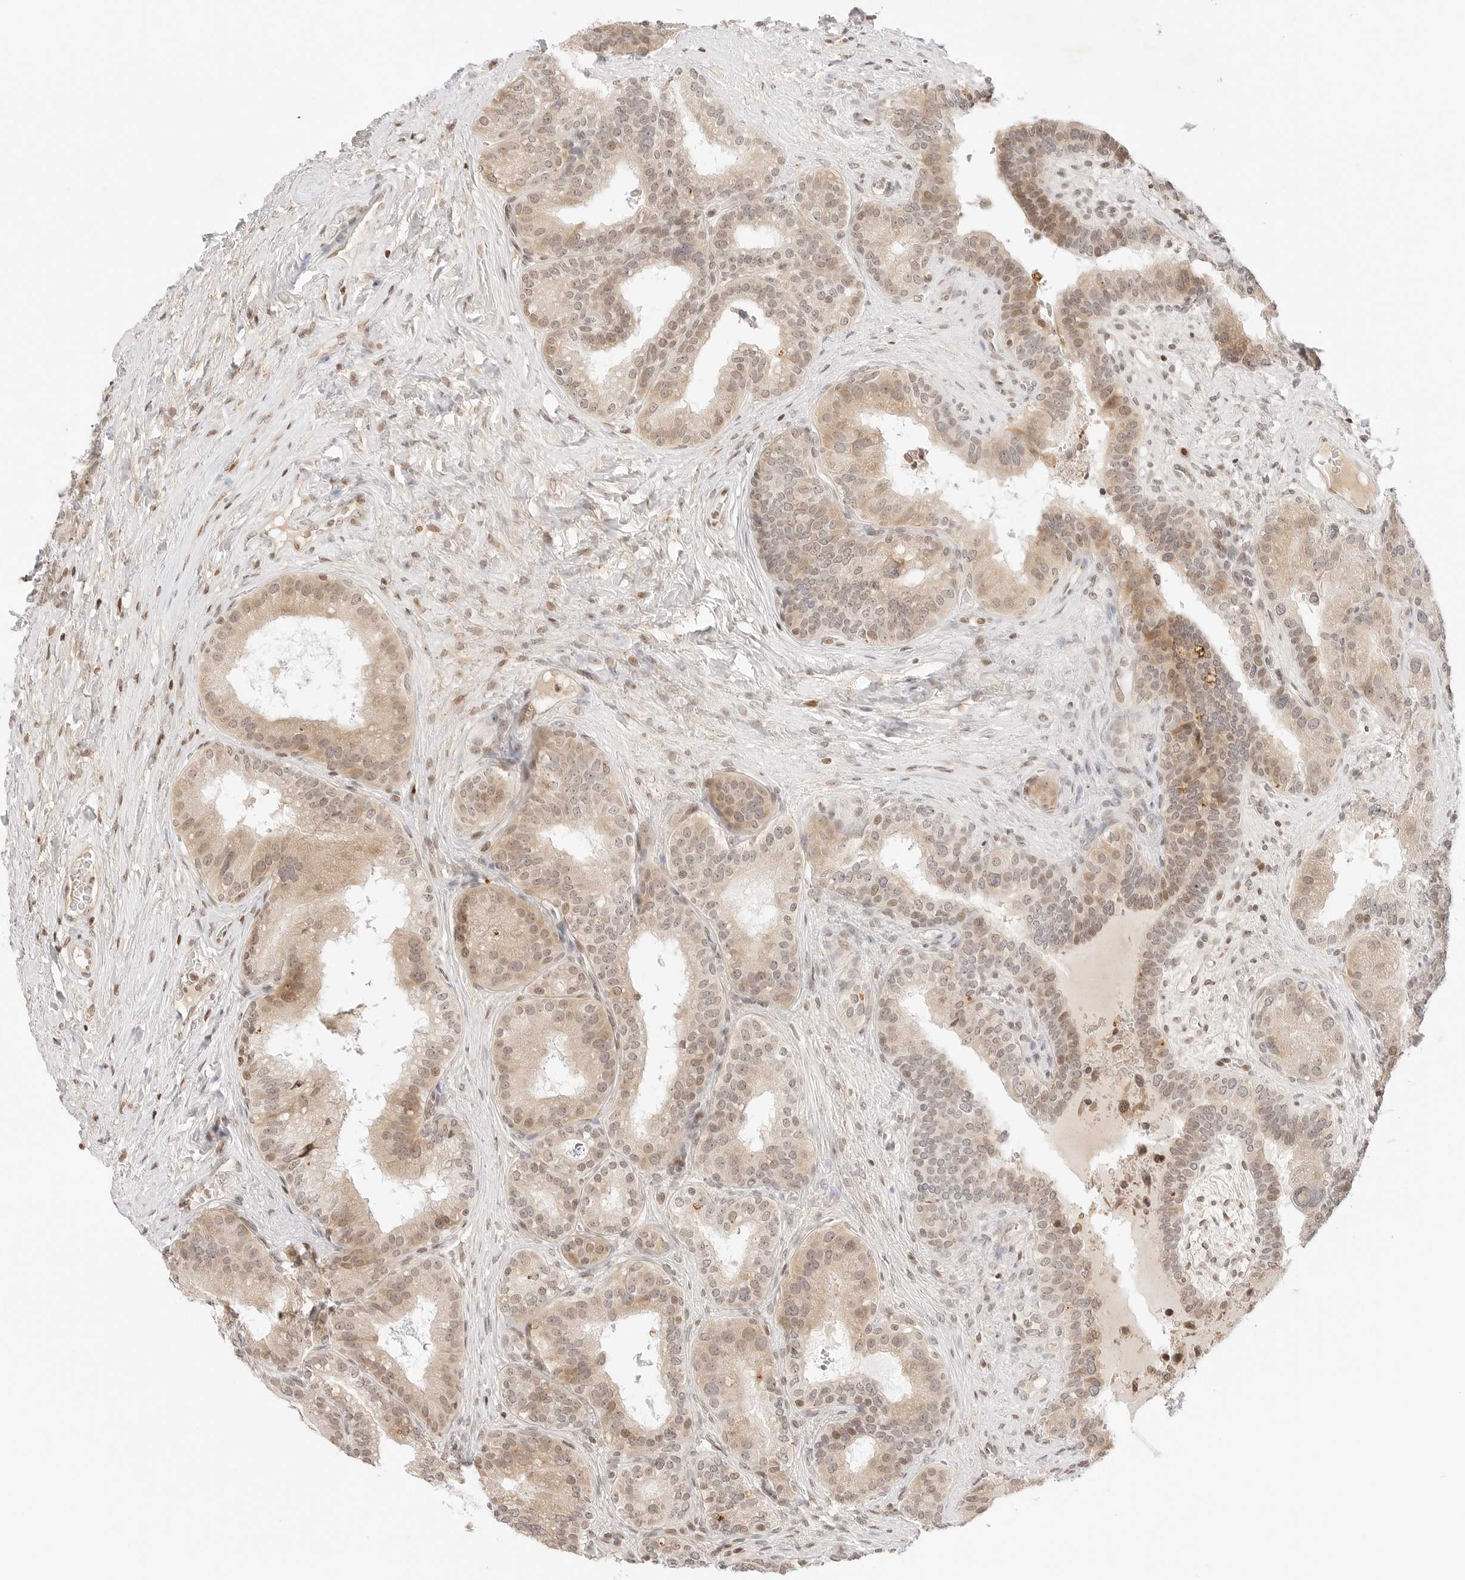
{"staining": {"intensity": "weak", "quantity": ">75%", "location": "cytoplasmic/membranous,nuclear"}, "tissue": "prostate cancer", "cell_type": "Tumor cells", "image_type": "cancer", "snomed": [{"axis": "morphology", "description": "Adenocarcinoma, High grade"}, {"axis": "topography", "description": "Prostate"}], "caption": "Immunohistochemistry (DAB (3,3'-diaminobenzidine)) staining of human prostate cancer (adenocarcinoma (high-grade)) demonstrates weak cytoplasmic/membranous and nuclear protein staining in approximately >75% of tumor cells. The protein of interest is shown in brown color, while the nuclei are stained blue.", "gene": "RPS6KL1", "patient": {"sex": "male", "age": 56}}